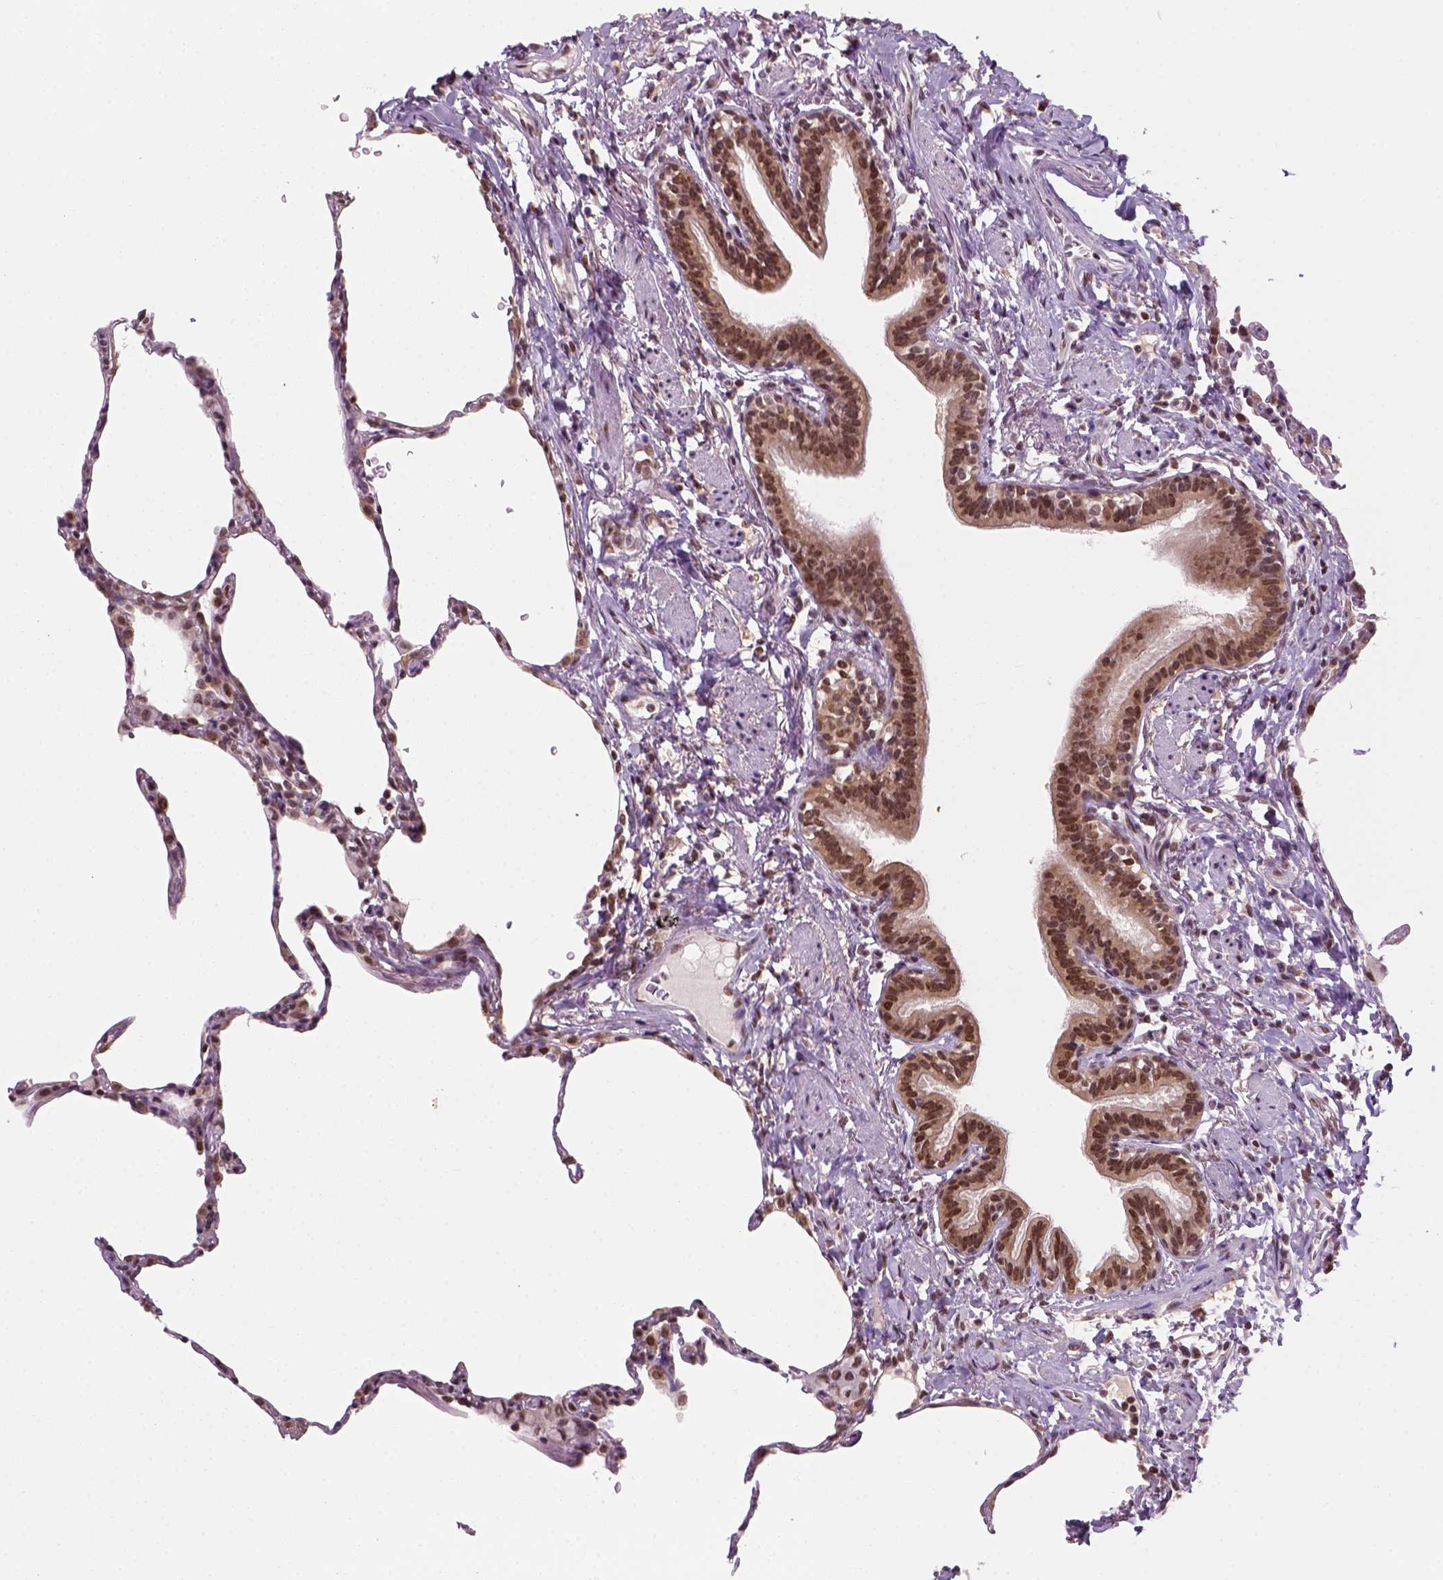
{"staining": {"intensity": "strong", "quantity": ">75%", "location": "nuclear"}, "tissue": "lung", "cell_type": "Alveolar cells", "image_type": "normal", "snomed": [{"axis": "morphology", "description": "Normal tissue, NOS"}, {"axis": "topography", "description": "Lung"}], "caption": "IHC (DAB) staining of benign human lung demonstrates strong nuclear protein staining in about >75% of alveolar cells.", "gene": "GOT1", "patient": {"sex": "female", "age": 57}}